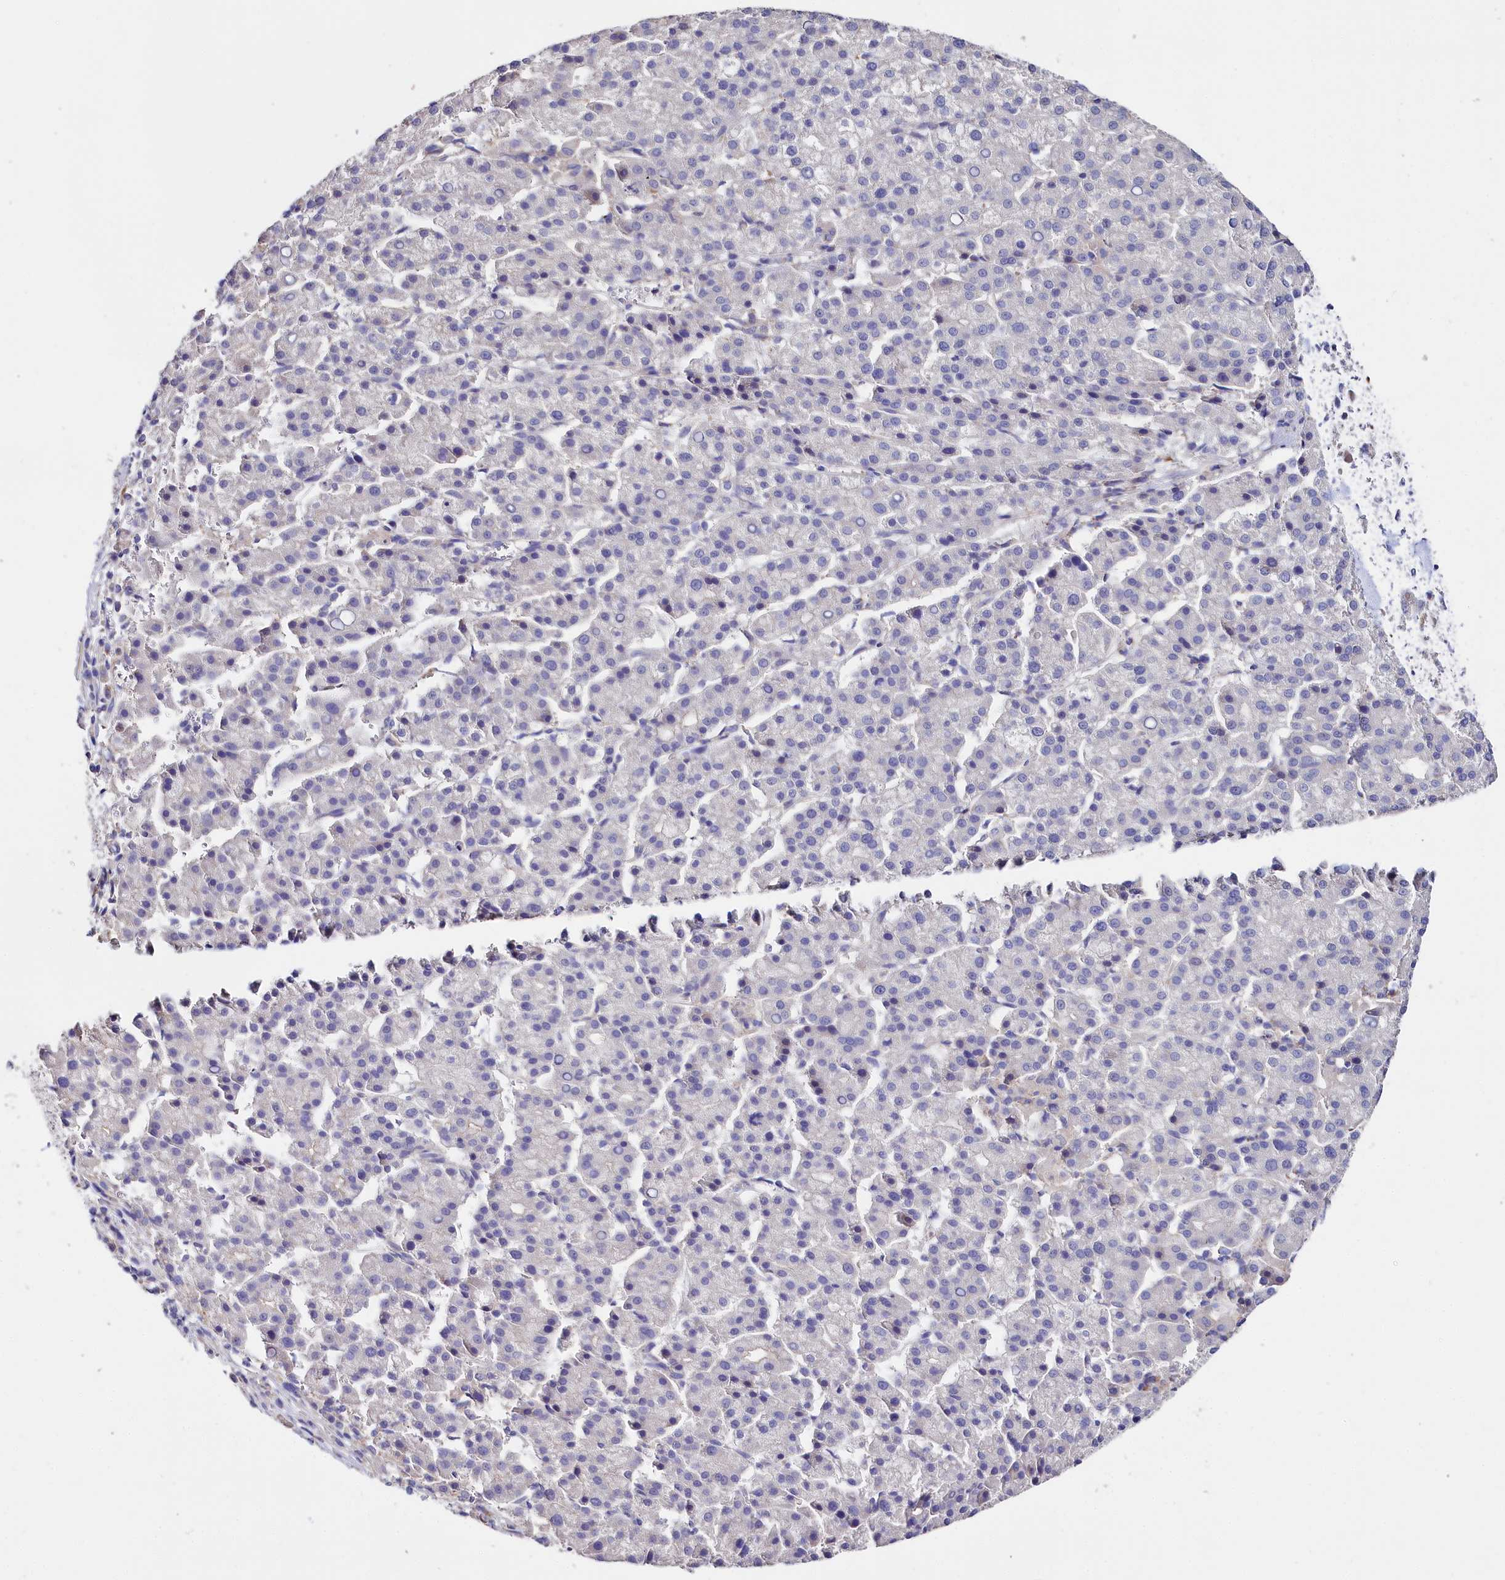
{"staining": {"intensity": "negative", "quantity": "none", "location": "none"}, "tissue": "liver cancer", "cell_type": "Tumor cells", "image_type": "cancer", "snomed": [{"axis": "morphology", "description": "Carcinoma, Hepatocellular, NOS"}, {"axis": "topography", "description": "Liver"}], "caption": "High magnification brightfield microscopy of liver cancer stained with DAB (3,3'-diaminobenzidine) (brown) and counterstained with hematoxylin (blue): tumor cells show no significant positivity. The staining is performed using DAB brown chromogen with nuclei counter-stained in using hematoxylin.", "gene": "RPUSD3", "patient": {"sex": "female", "age": 58}}